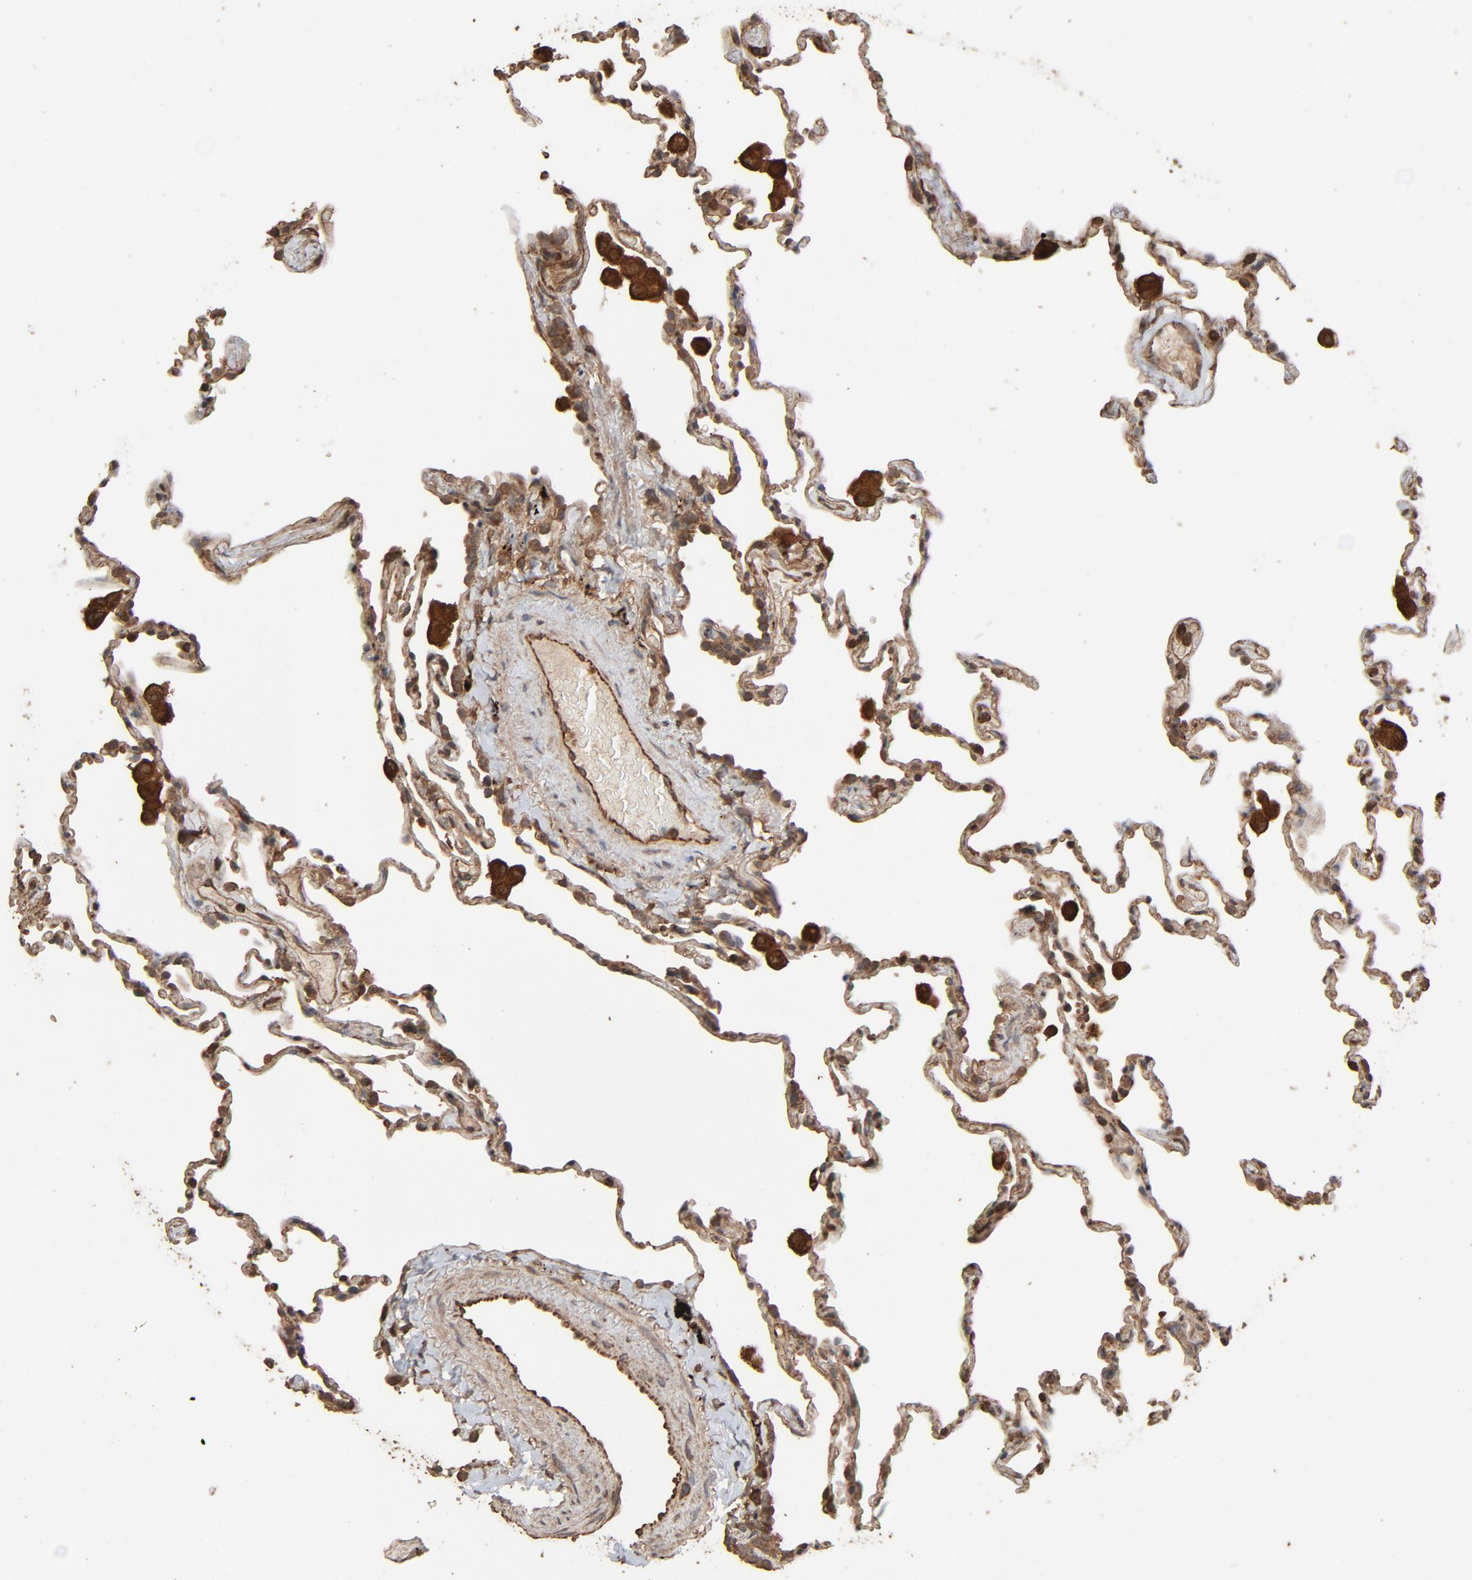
{"staining": {"intensity": "moderate", "quantity": "25%-75%", "location": "cytoplasmic/membranous,nuclear"}, "tissue": "lung", "cell_type": "Alveolar cells", "image_type": "normal", "snomed": [{"axis": "morphology", "description": "Normal tissue, NOS"}, {"axis": "morphology", "description": "Soft tissue tumor metastatic"}, {"axis": "topography", "description": "Lung"}], "caption": "A brown stain labels moderate cytoplasmic/membranous,nuclear positivity of a protein in alveolar cells of benign human lung.", "gene": "RPS6KA6", "patient": {"sex": "male", "age": 59}}